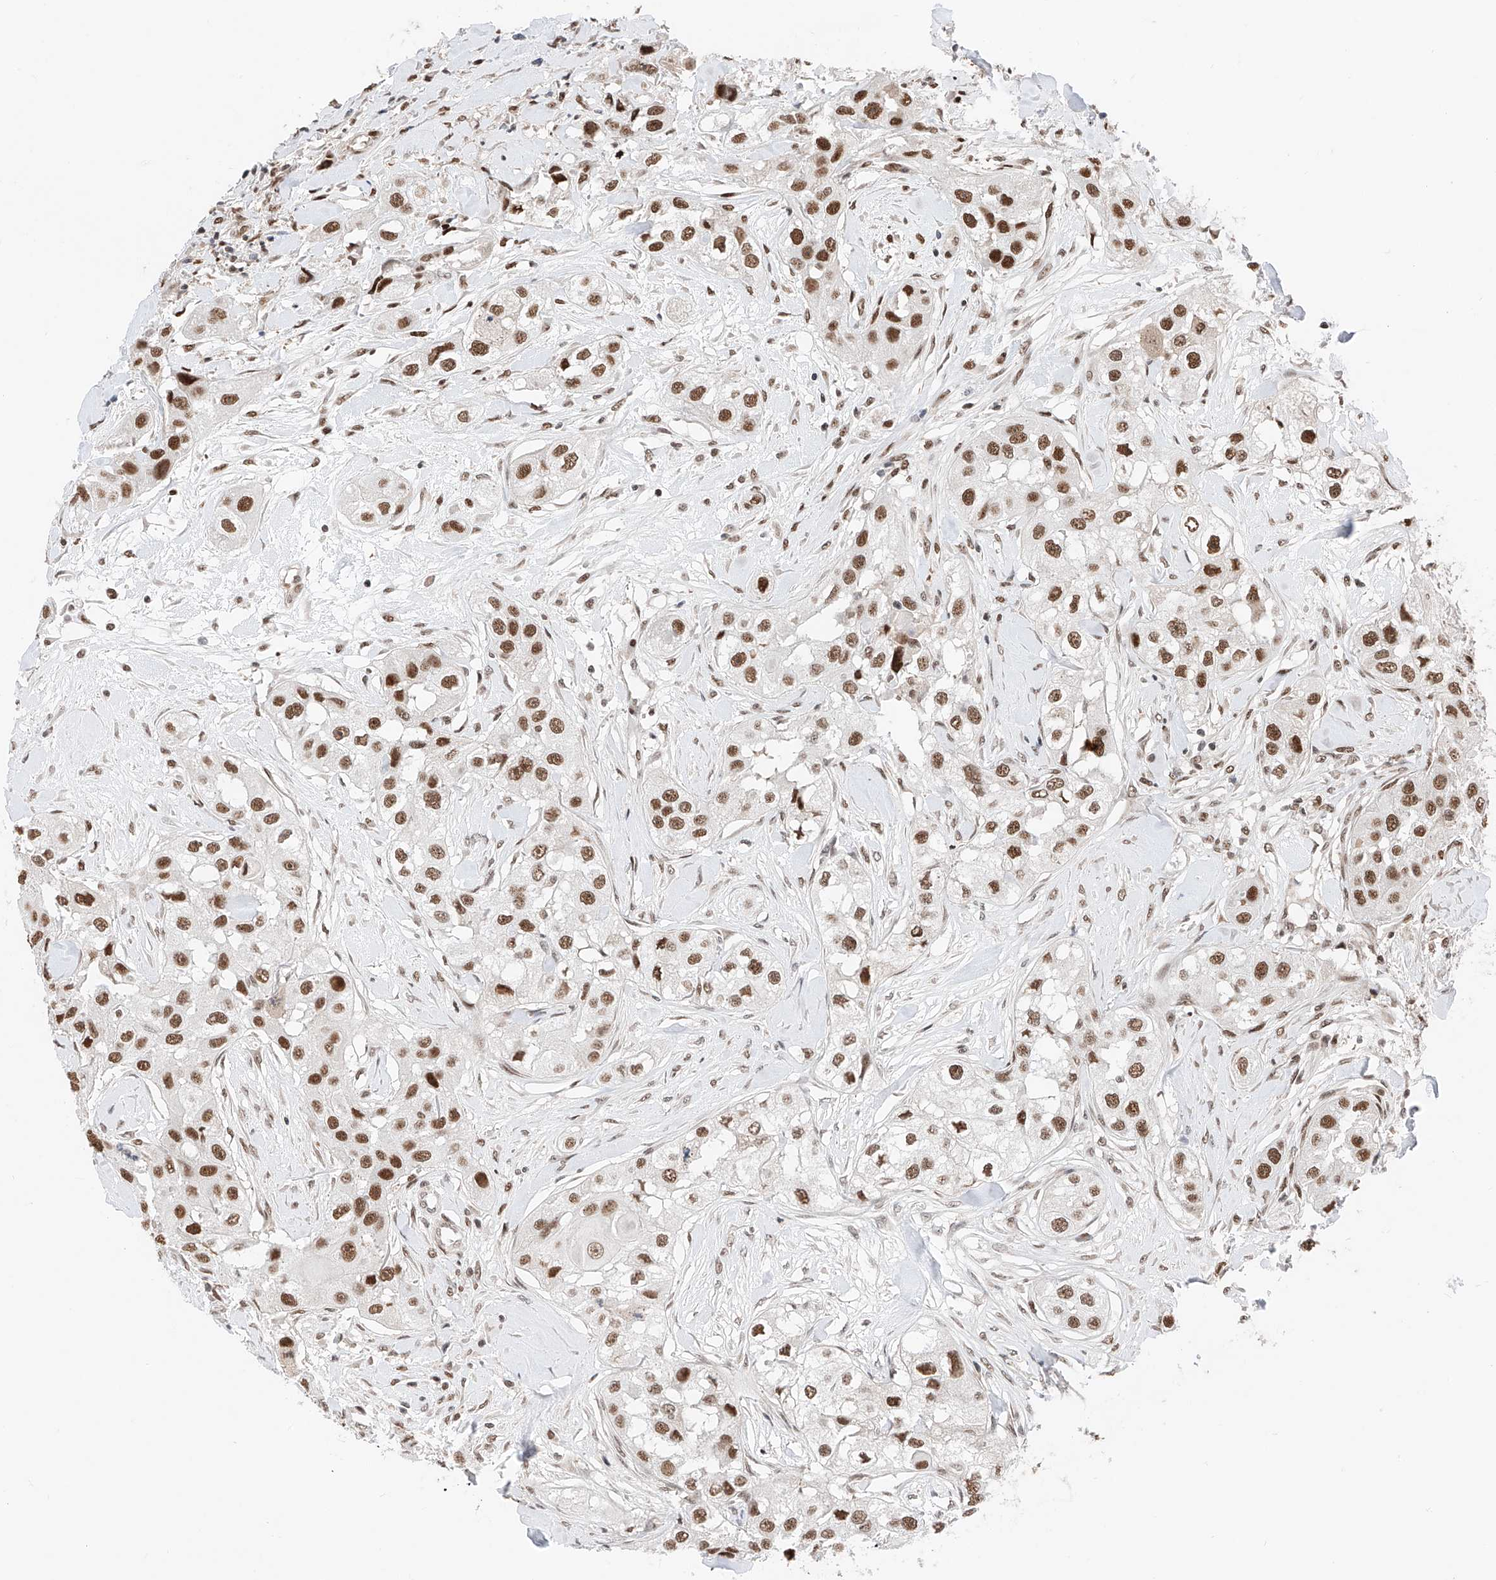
{"staining": {"intensity": "moderate", "quantity": ">75%", "location": "nuclear"}, "tissue": "head and neck cancer", "cell_type": "Tumor cells", "image_type": "cancer", "snomed": [{"axis": "morphology", "description": "Normal tissue, NOS"}, {"axis": "morphology", "description": "Squamous cell carcinoma, NOS"}, {"axis": "topography", "description": "Skeletal muscle"}, {"axis": "topography", "description": "Head-Neck"}], "caption": "There is medium levels of moderate nuclear positivity in tumor cells of head and neck cancer (squamous cell carcinoma), as demonstrated by immunohistochemical staining (brown color).", "gene": "SNRNP200", "patient": {"sex": "male", "age": 51}}